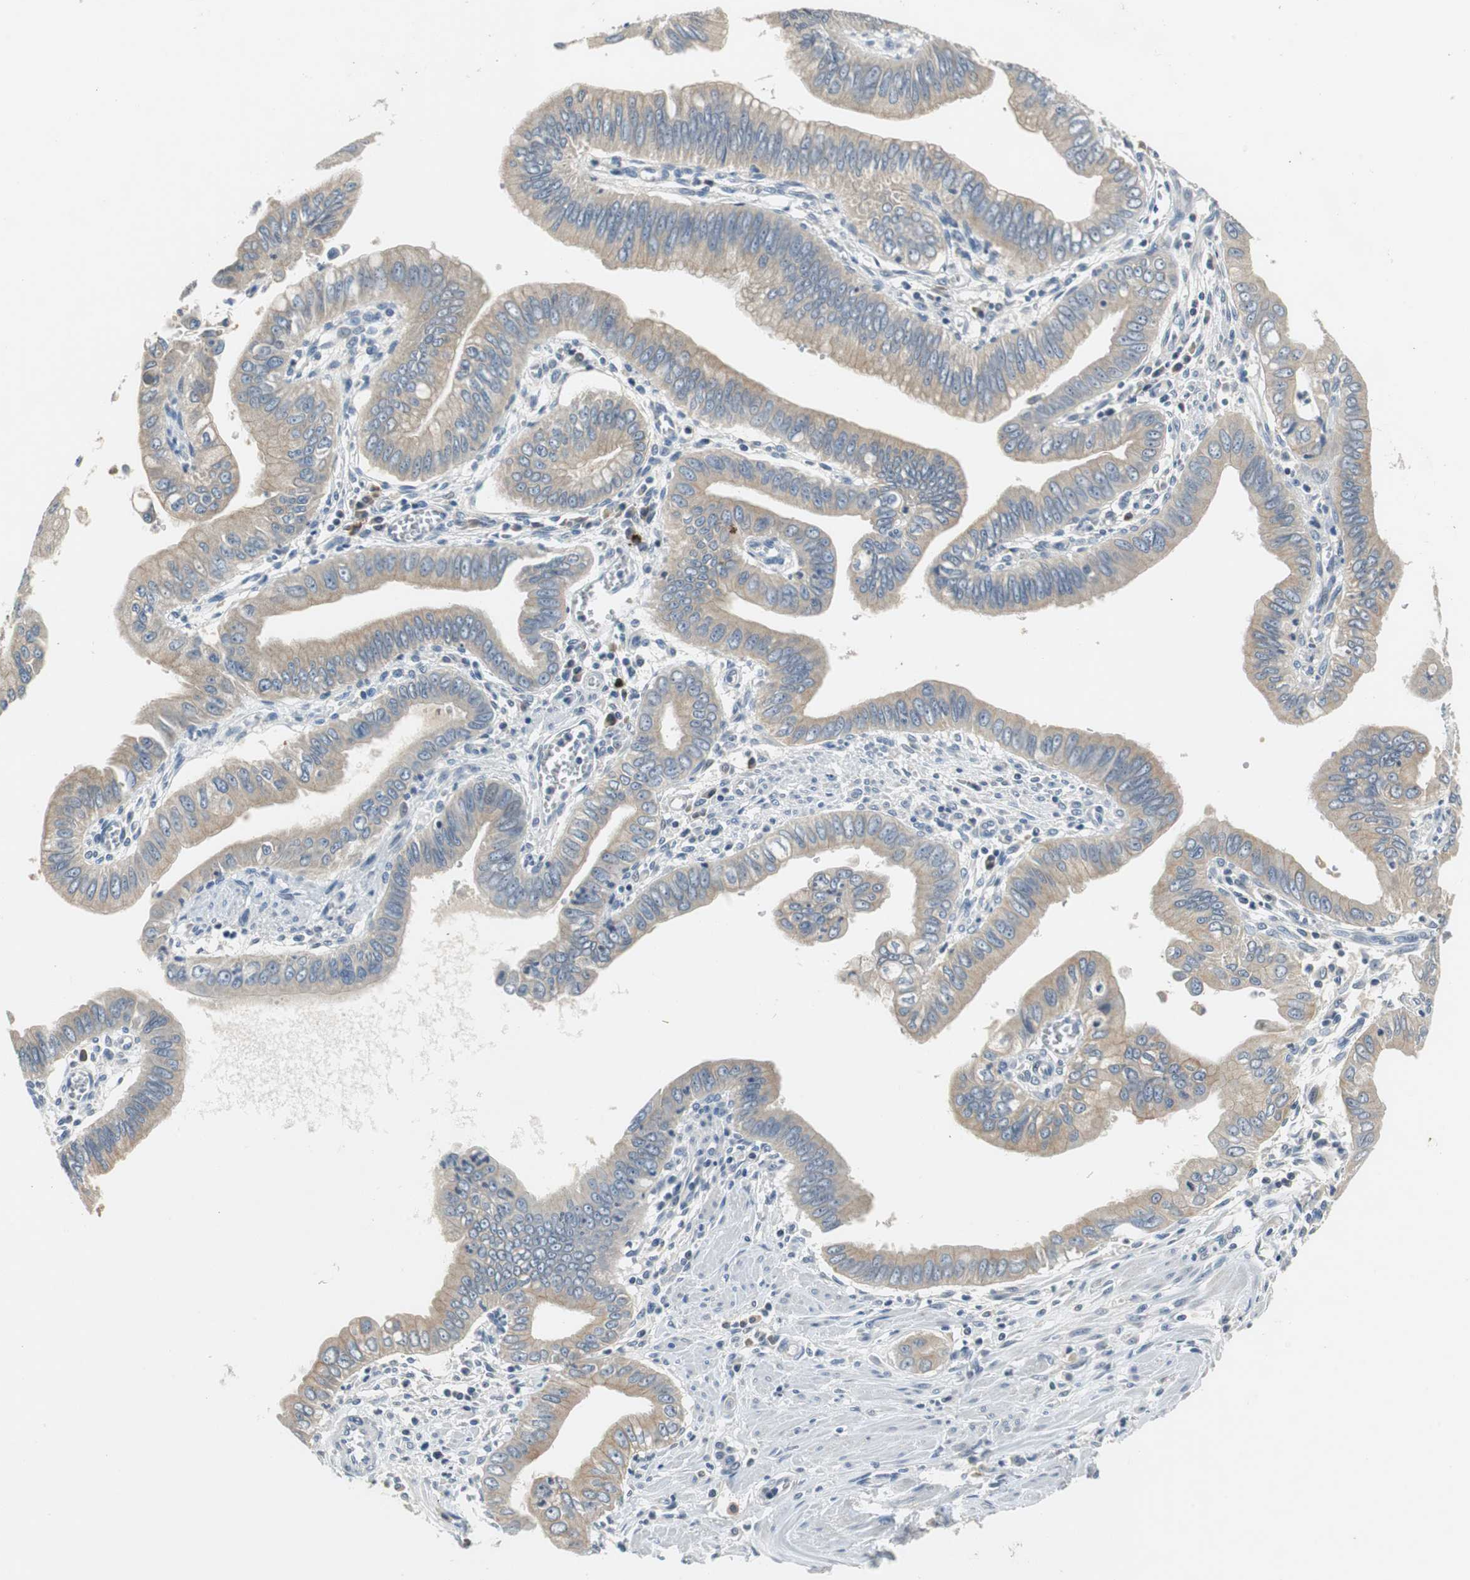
{"staining": {"intensity": "strong", "quantity": ">75%", "location": "cytoplasmic/membranous"}, "tissue": "pancreatic cancer", "cell_type": "Tumor cells", "image_type": "cancer", "snomed": [{"axis": "morphology", "description": "Normal tissue, NOS"}, {"axis": "topography", "description": "Lymph node"}], "caption": "A high amount of strong cytoplasmic/membranous staining is present in about >75% of tumor cells in pancreatic cancer tissue.", "gene": "GLCCI1", "patient": {"sex": "male", "age": 50}}